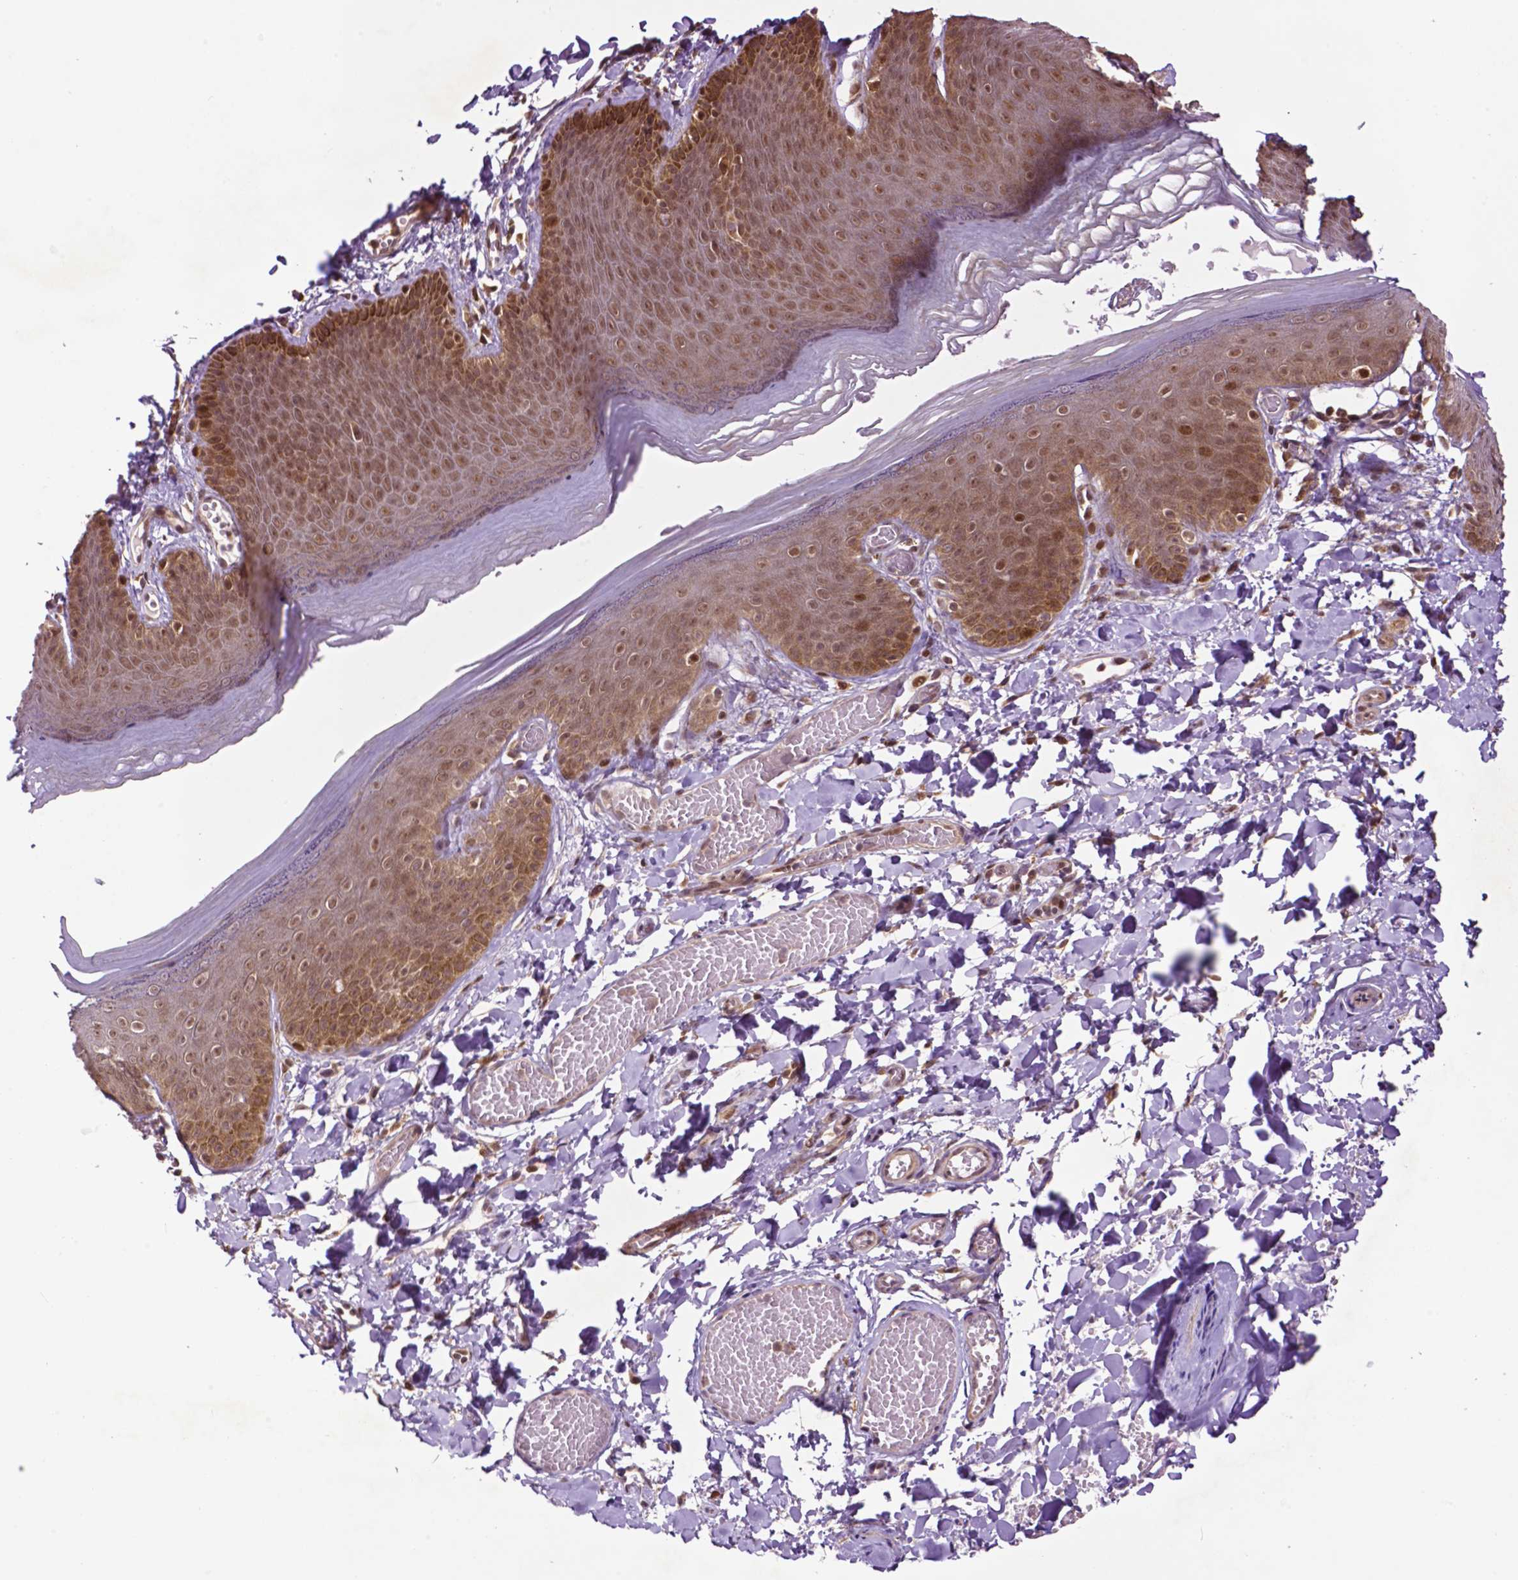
{"staining": {"intensity": "moderate", "quantity": ">75%", "location": "cytoplasmic/membranous,nuclear"}, "tissue": "skin", "cell_type": "Epidermal cells", "image_type": "normal", "snomed": [{"axis": "morphology", "description": "Normal tissue, NOS"}, {"axis": "topography", "description": "Anal"}], "caption": "IHC histopathology image of normal human skin stained for a protein (brown), which reveals medium levels of moderate cytoplasmic/membranous,nuclear staining in approximately >75% of epidermal cells.", "gene": "TMX2", "patient": {"sex": "male", "age": 53}}